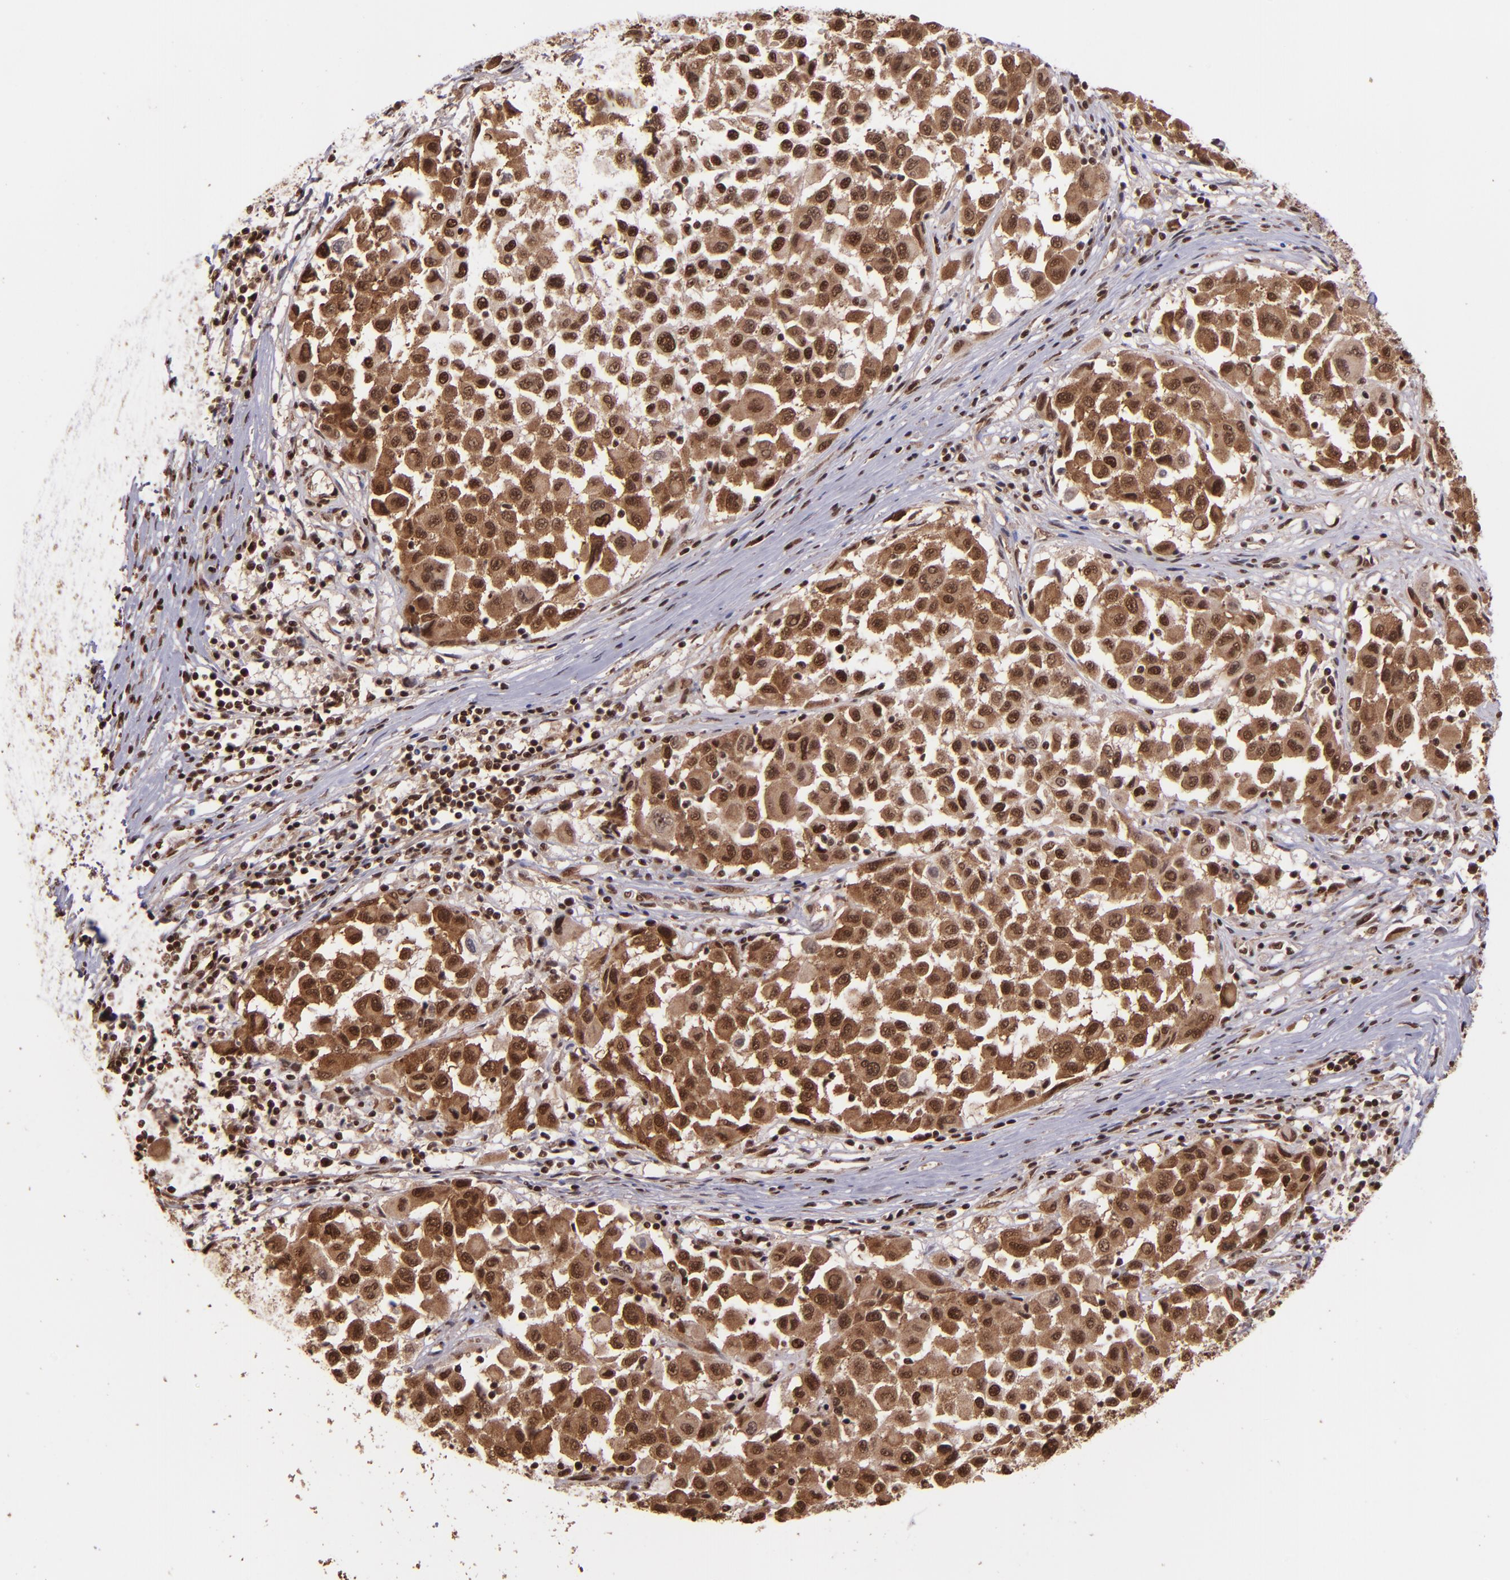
{"staining": {"intensity": "strong", "quantity": ">75%", "location": "cytoplasmic/membranous,nuclear"}, "tissue": "melanoma", "cell_type": "Tumor cells", "image_type": "cancer", "snomed": [{"axis": "morphology", "description": "Malignant melanoma, Metastatic site"}, {"axis": "topography", "description": "Lymph node"}], "caption": "Immunohistochemistry staining of malignant melanoma (metastatic site), which reveals high levels of strong cytoplasmic/membranous and nuclear positivity in approximately >75% of tumor cells indicating strong cytoplasmic/membranous and nuclear protein expression. The staining was performed using DAB (brown) for protein detection and nuclei were counterstained in hematoxylin (blue).", "gene": "PQBP1", "patient": {"sex": "male", "age": 61}}